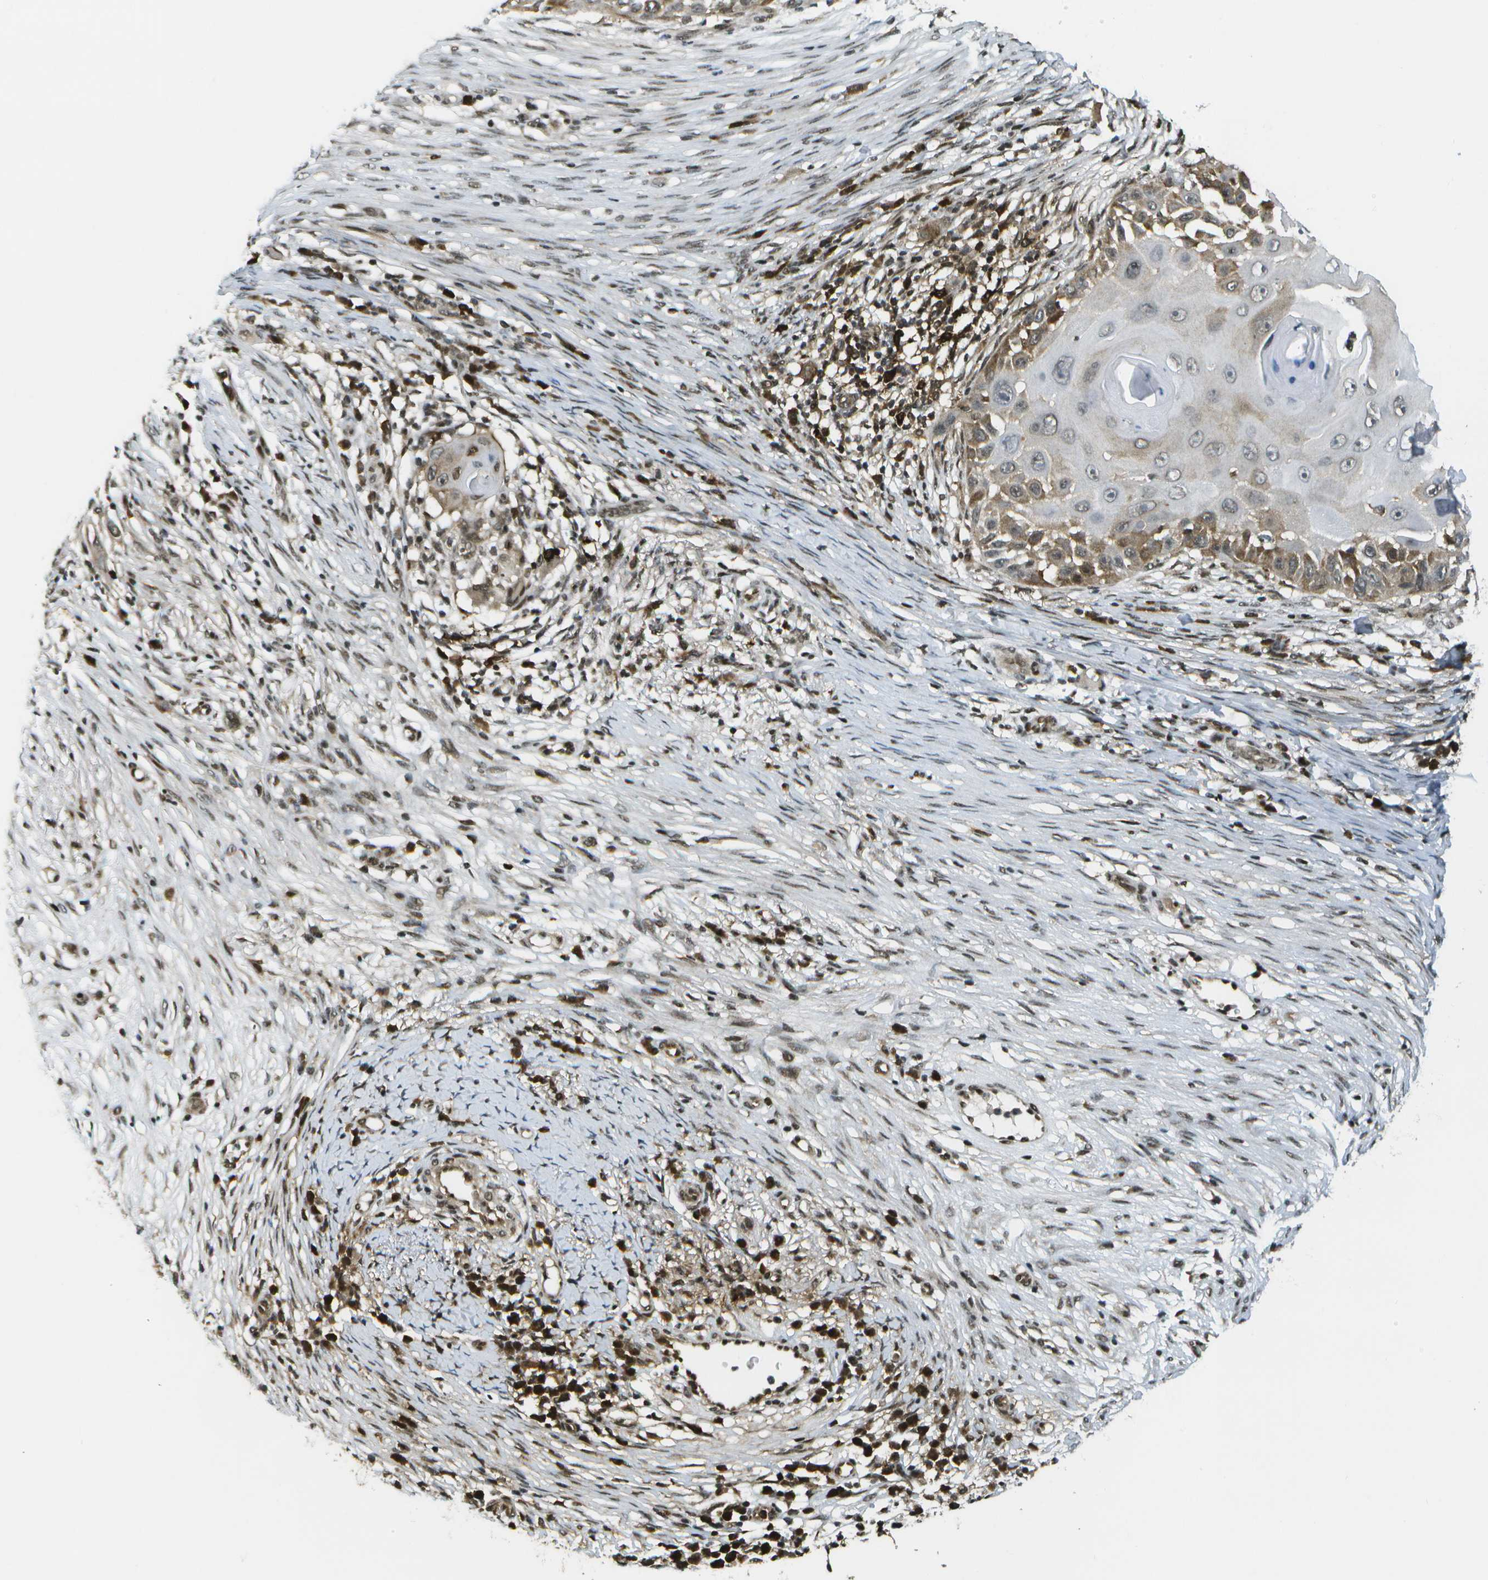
{"staining": {"intensity": "moderate", "quantity": "25%-75%", "location": "cytoplasmic/membranous"}, "tissue": "skin cancer", "cell_type": "Tumor cells", "image_type": "cancer", "snomed": [{"axis": "morphology", "description": "Squamous cell carcinoma, NOS"}, {"axis": "topography", "description": "Skin"}], "caption": "Protein analysis of squamous cell carcinoma (skin) tissue exhibits moderate cytoplasmic/membranous staining in about 25%-75% of tumor cells. The staining was performed using DAB (3,3'-diaminobenzidine) to visualize the protein expression in brown, while the nuclei were stained in blue with hematoxylin (Magnification: 20x).", "gene": "IRF7", "patient": {"sex": "female", "age": 44}}